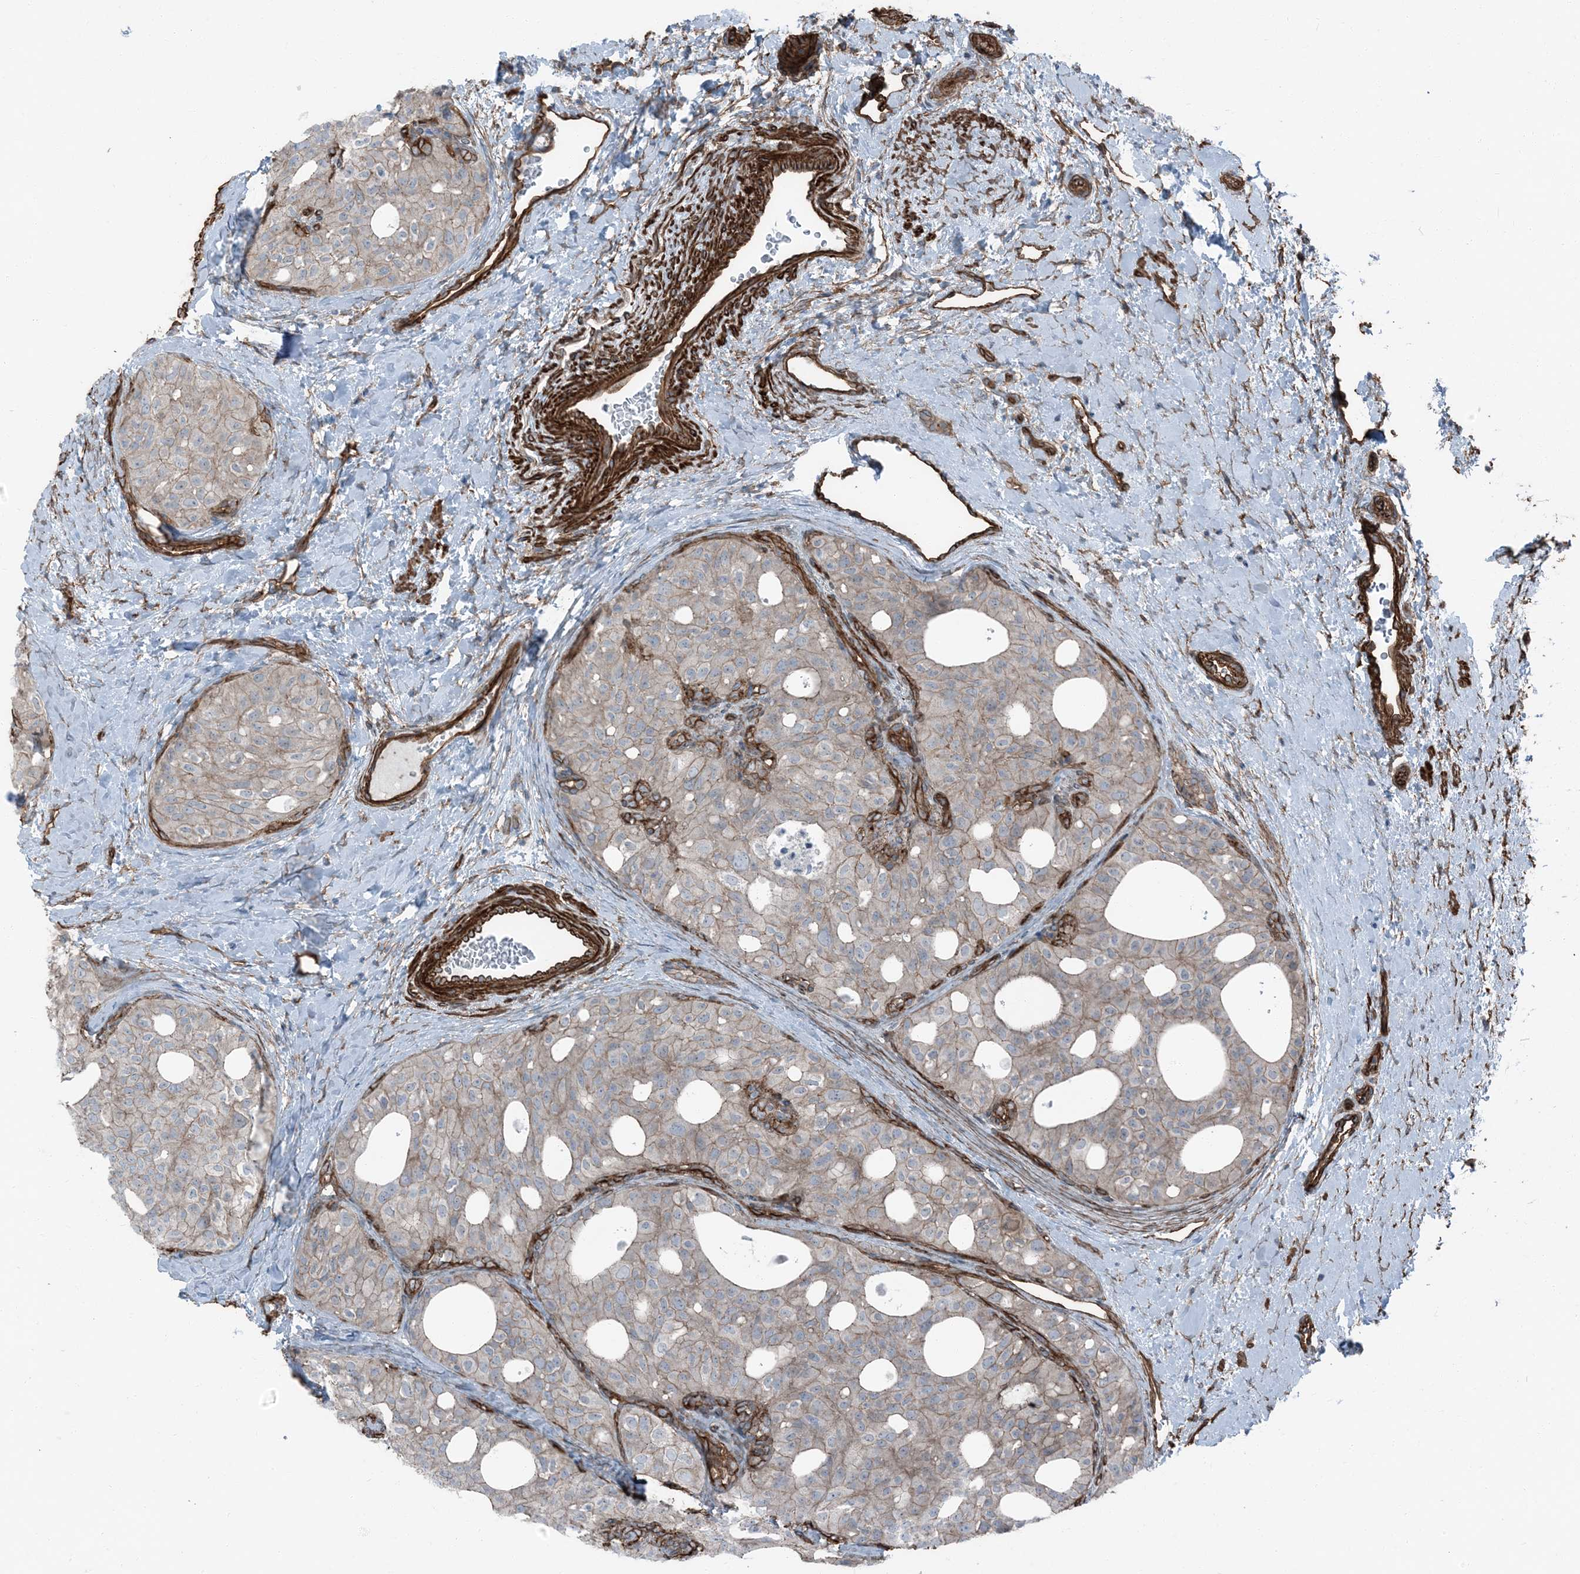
{"staining": {"intensity": "moderate", "quantity": ">75%", "location": "cytoplasmic/membranous"}, "tissue": "thyroid cancer", "cell_type": "Tumor cells", "image_type": "cancer", "snomed": [{"axis": "morphology", "description": "Follicular adenoma carcinoma, NOS"}, {"axis": "topography", "description": "Thyroid gland"}], "caption": "Human thyroid cancer stained with a protein marker demonstrates moderate staining in tumor cells.", "gene": "ZFP90", "patient": {"sex": "male", "age": 75}}